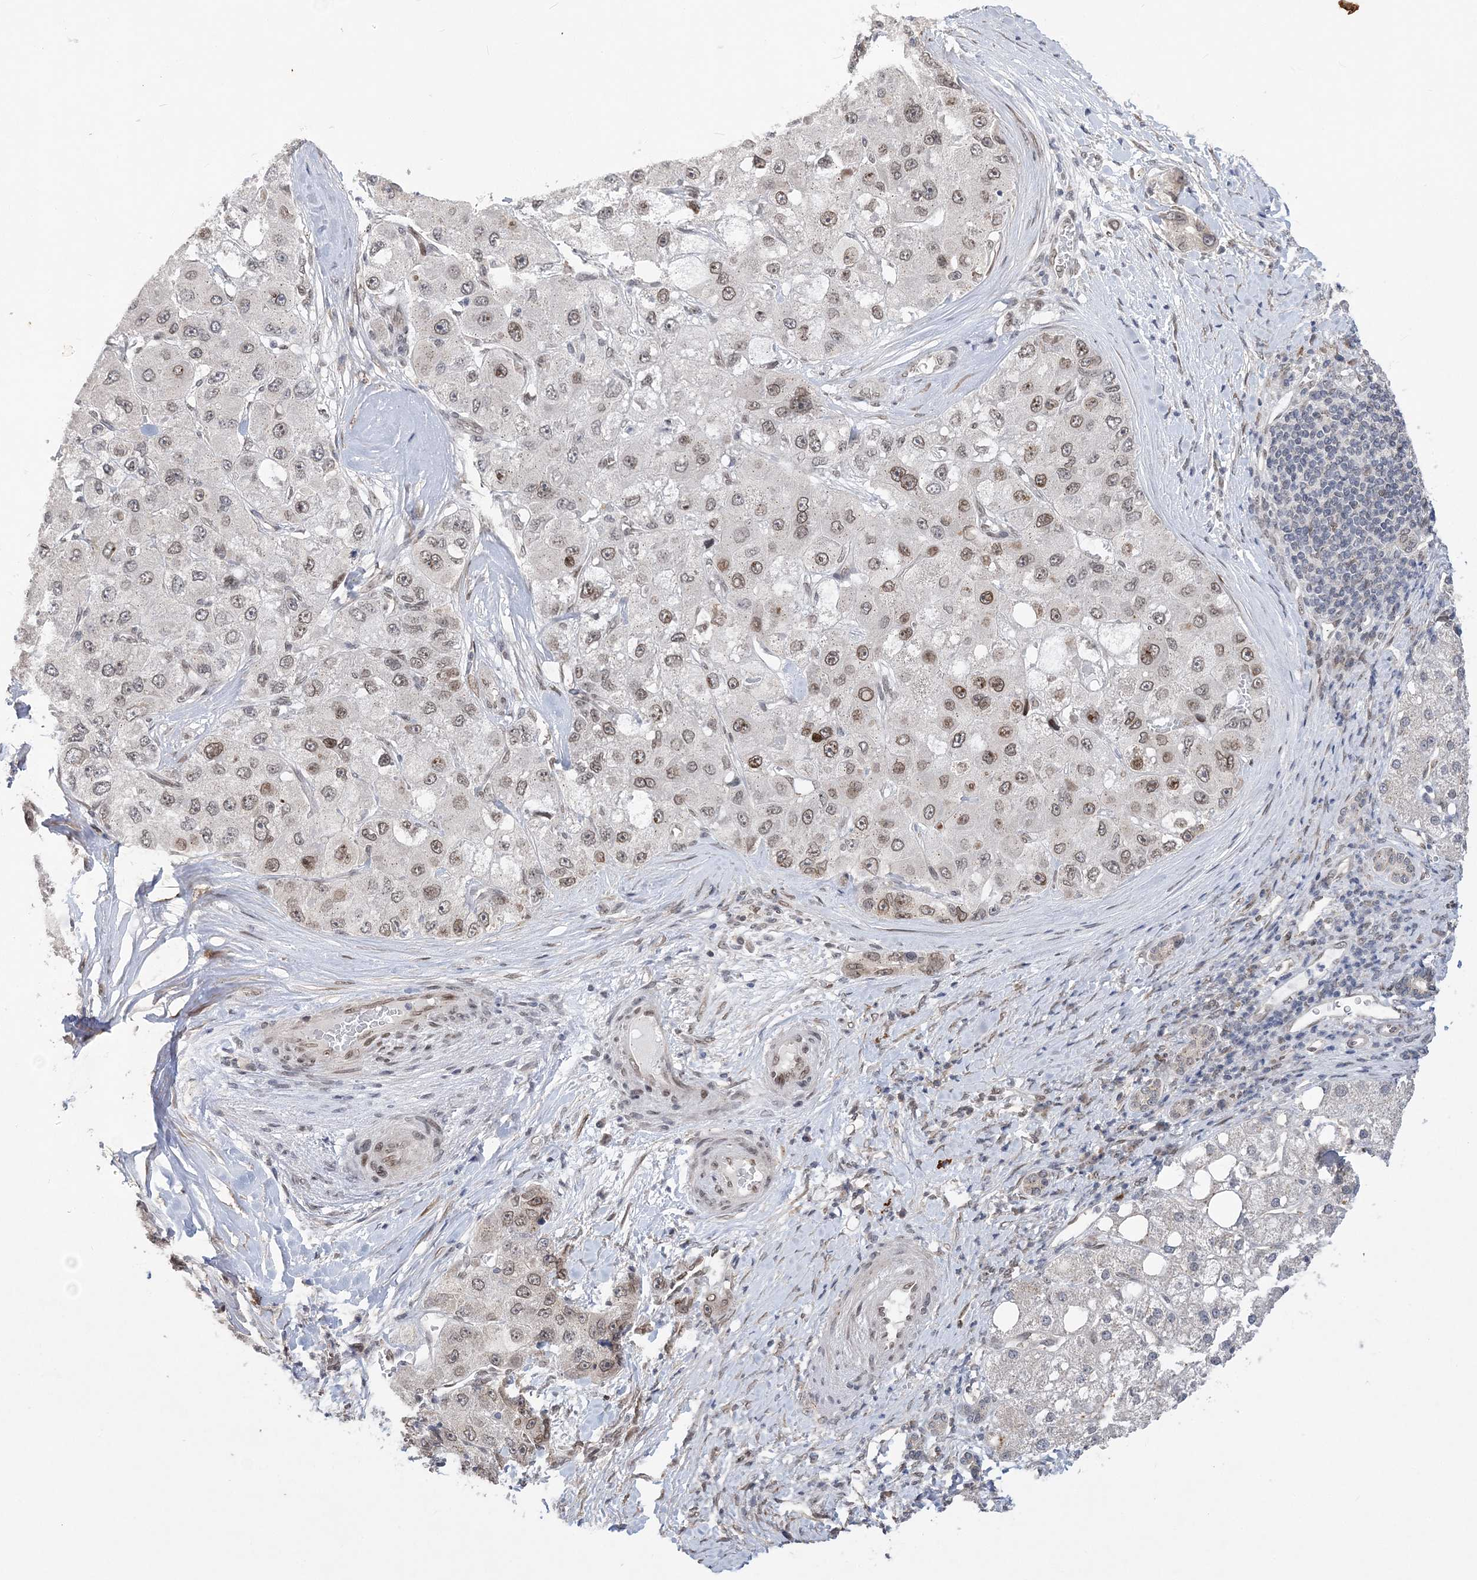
{"staining": {"intensity": "moderate", "quantity": ">75%", "location": "nuclear"}, "tissue": "liver cancer", "cell_type": "Tumor cells", "image_type": "cancer", "snomed": [{"axis": "morphology", "description": "Carcinoma, Hepatocellular, NOS"}, {"axis": "topography", "description": "Liver"}], "caption": "An image of liver hepatocellular carcinoma stained for a protein reveals moderate nuclear brown staining in tumor cells. (brown staining indicates protein expression, while blue staining denotes nuclei).", "gene": "WAC", "patient": {"sex": "male", "age": 80}}